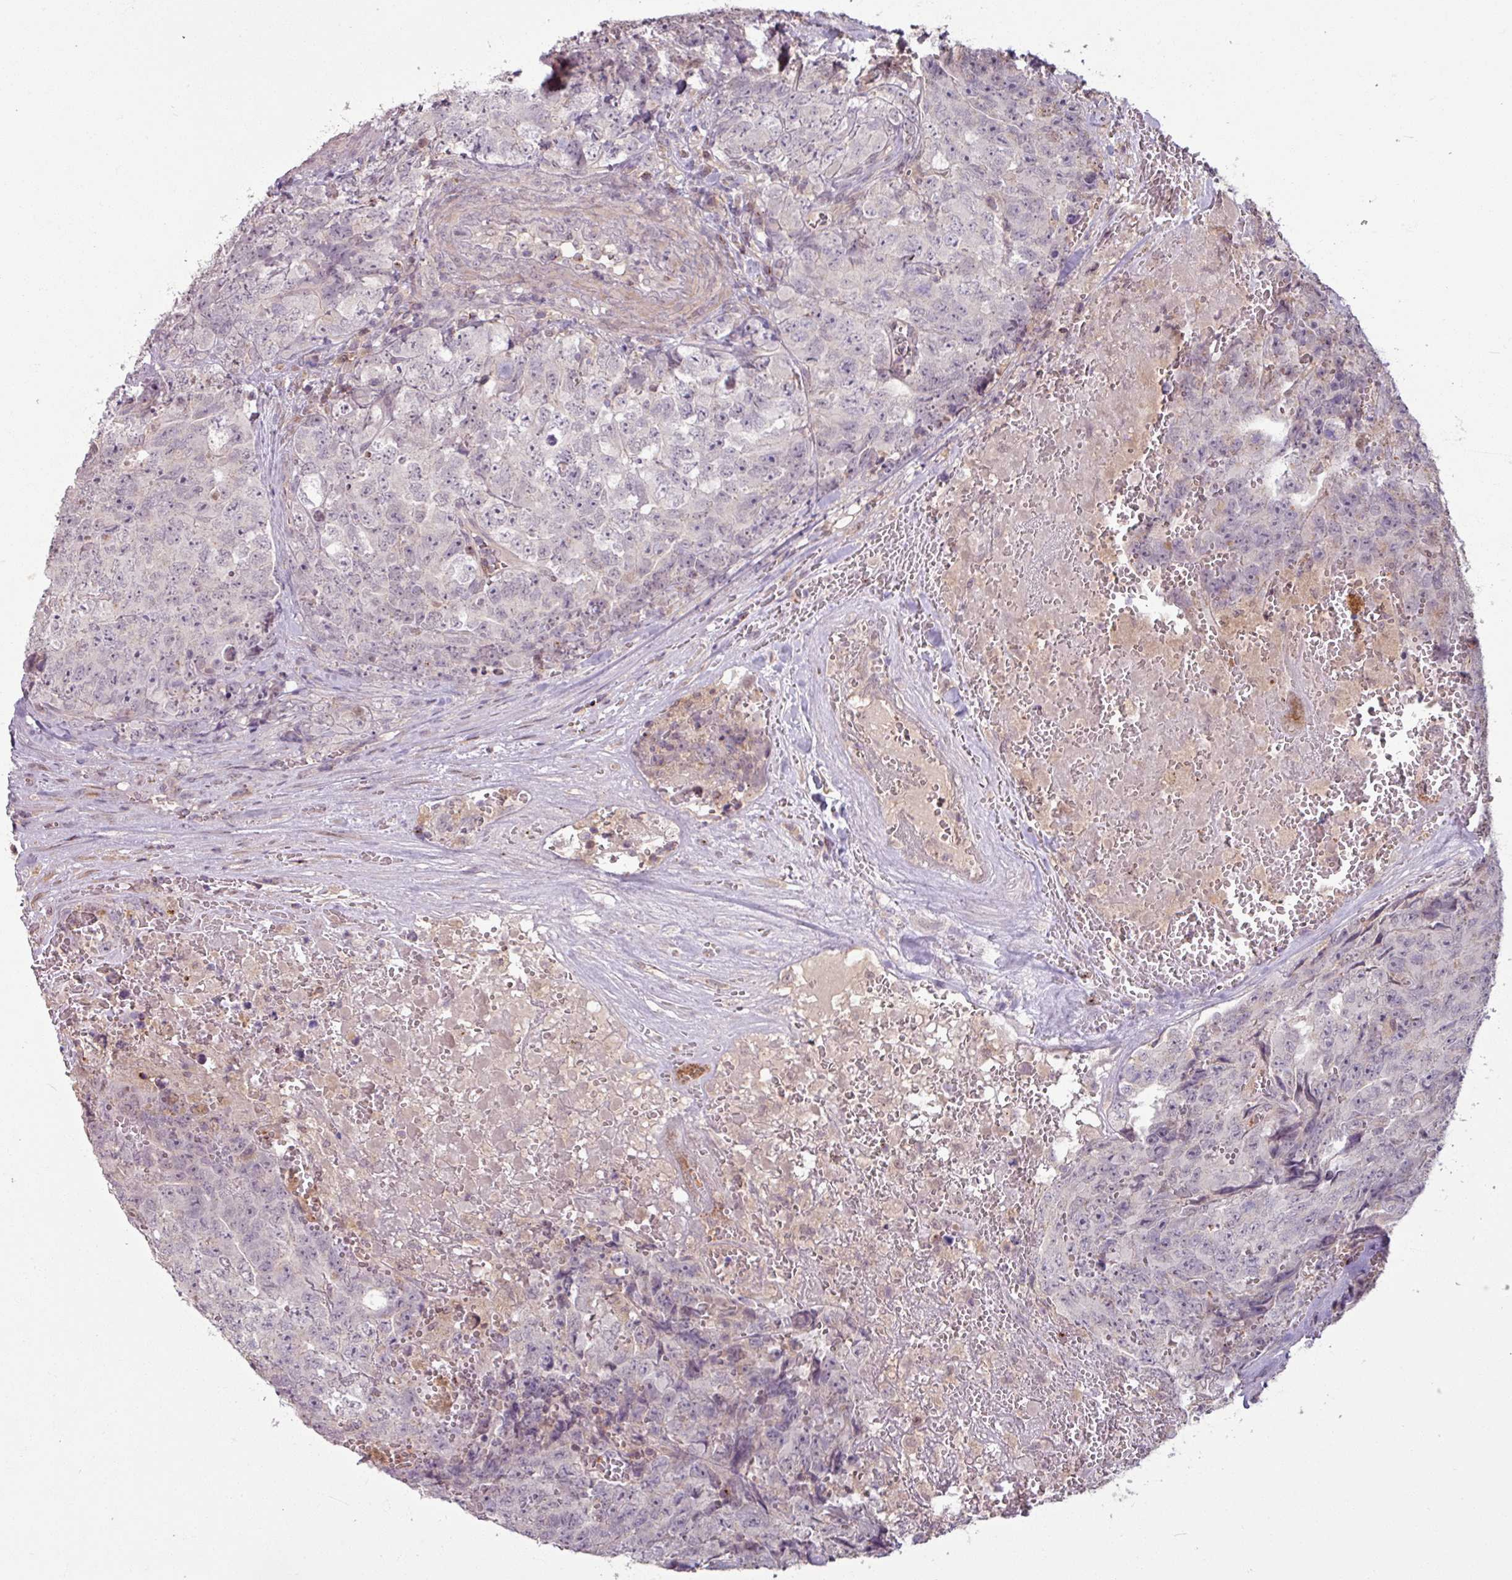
{"staining": {"intensity": "negative", "quantity": "none", "location": "none"}, "tissue": "testis cancer", "cell_type": "Tumor cells", "image_type": "cancer", "snomed": [{"axis": "morphology", "description": "Seminoma, NOS"}, {"axis": "morphology", "description": "Teratoma, malignant, NOS"}, {"axis": "topography", "description": "Testis"}], "caption": "This micrograph is of testis cancer stained with immunohistochemistry to label a protein in brown with the nuclei are counter-stained blue. There is no staining in tumor cells. (IHC, brightfield microscopy, high magnification).", "gene": "OR6B1", "patient": {"sex": "male", "age": 34}}